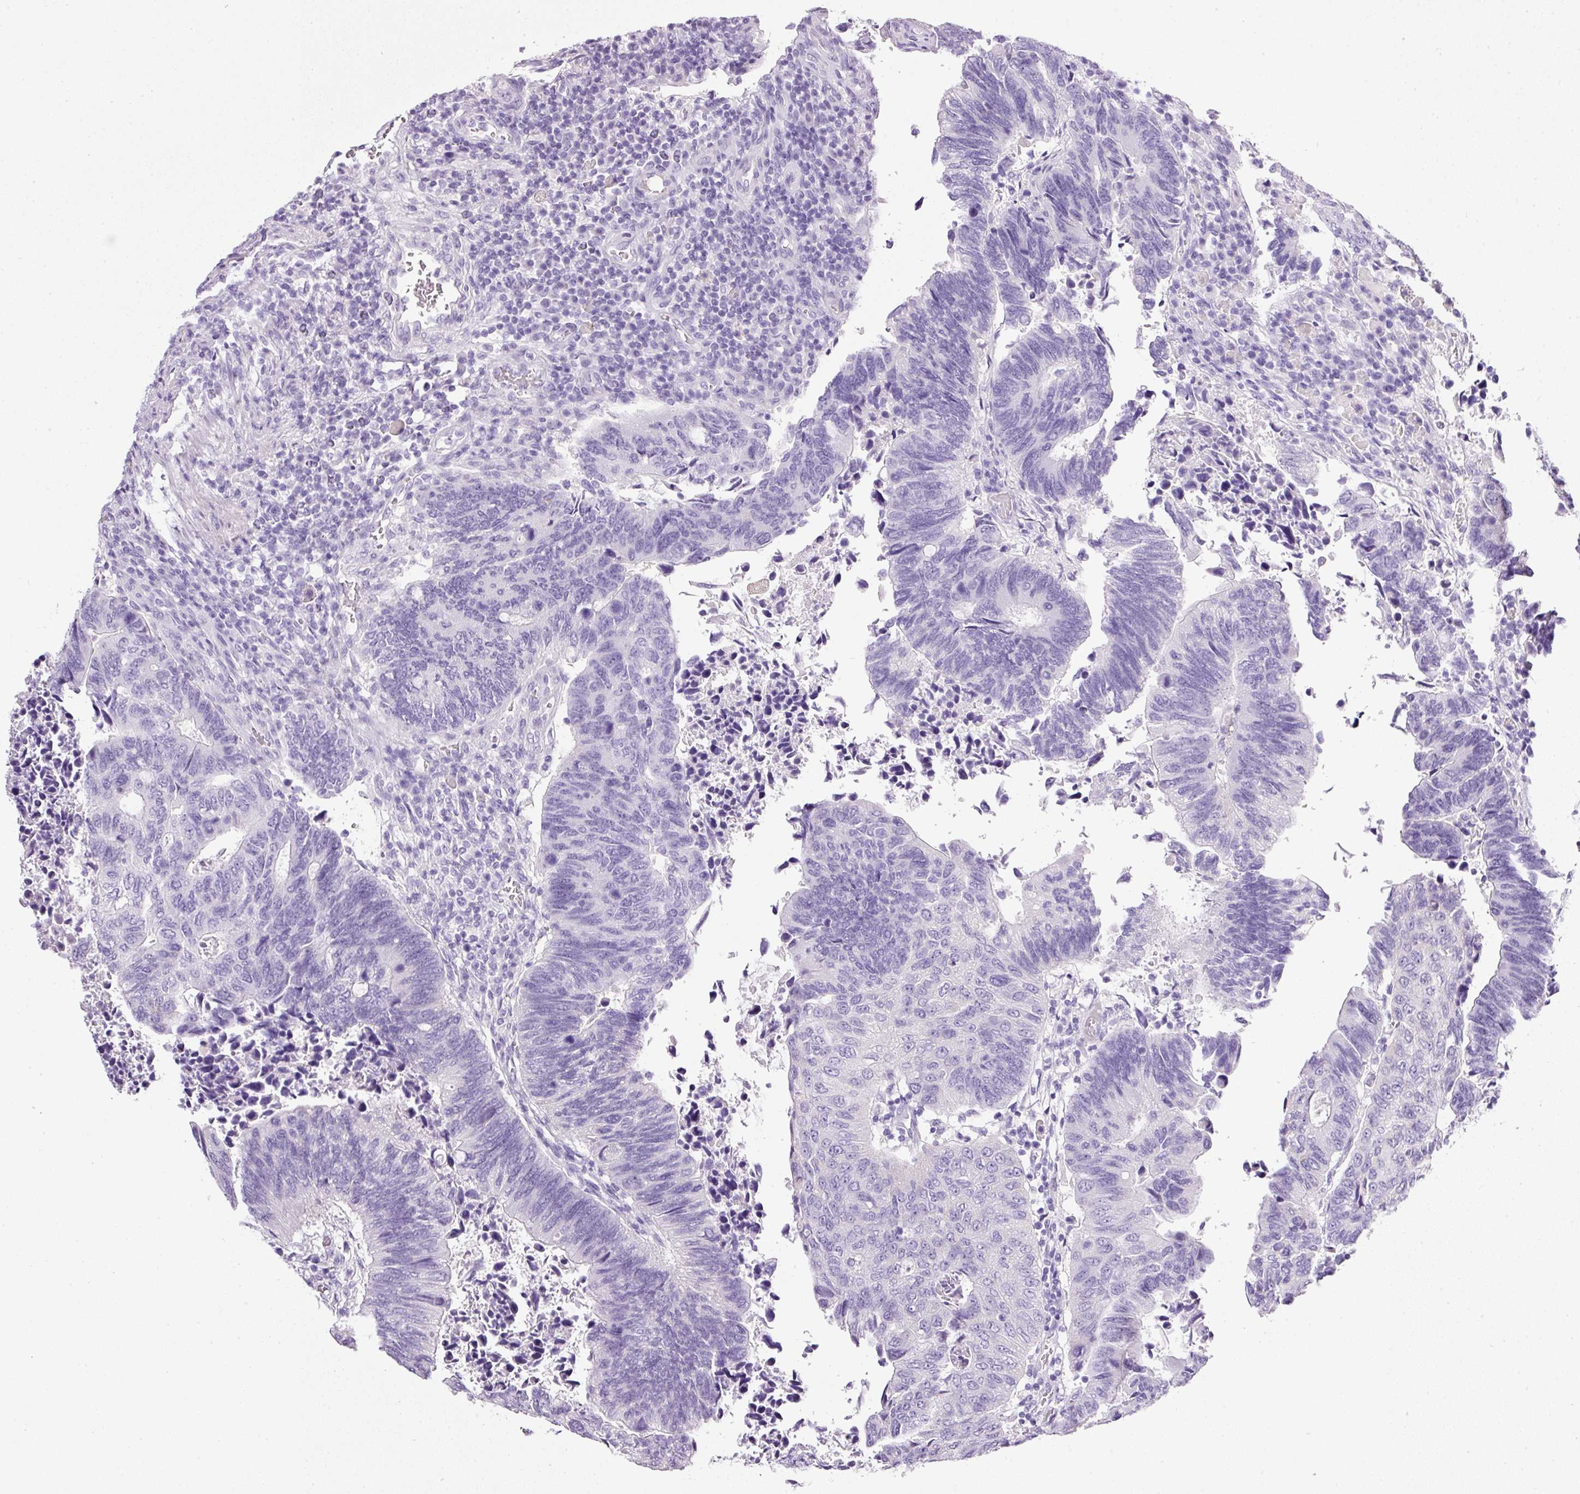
{"staining": {"intensity": "negative", "quantity": "none", "location": "none"}, "tissue": "colorectal cancer", "cell_type": "Tumor cells", "image_type": "cancer", "snomed": [{"axis": "morphology", "description": "Adenocarcinoma, NOS"}, {"axis": "topography", "description": "Colon"}], "caption": "High magnification brightfield microscopy of colorectal adenocarcinoma stained with DAB (3,3'-diaminobenzidine) (brown) and counterstained with hematoxylin (blue): tumor cells show no significant staining.", "gene": "BSND", "patient": {"sex": "male", "age": 87}}